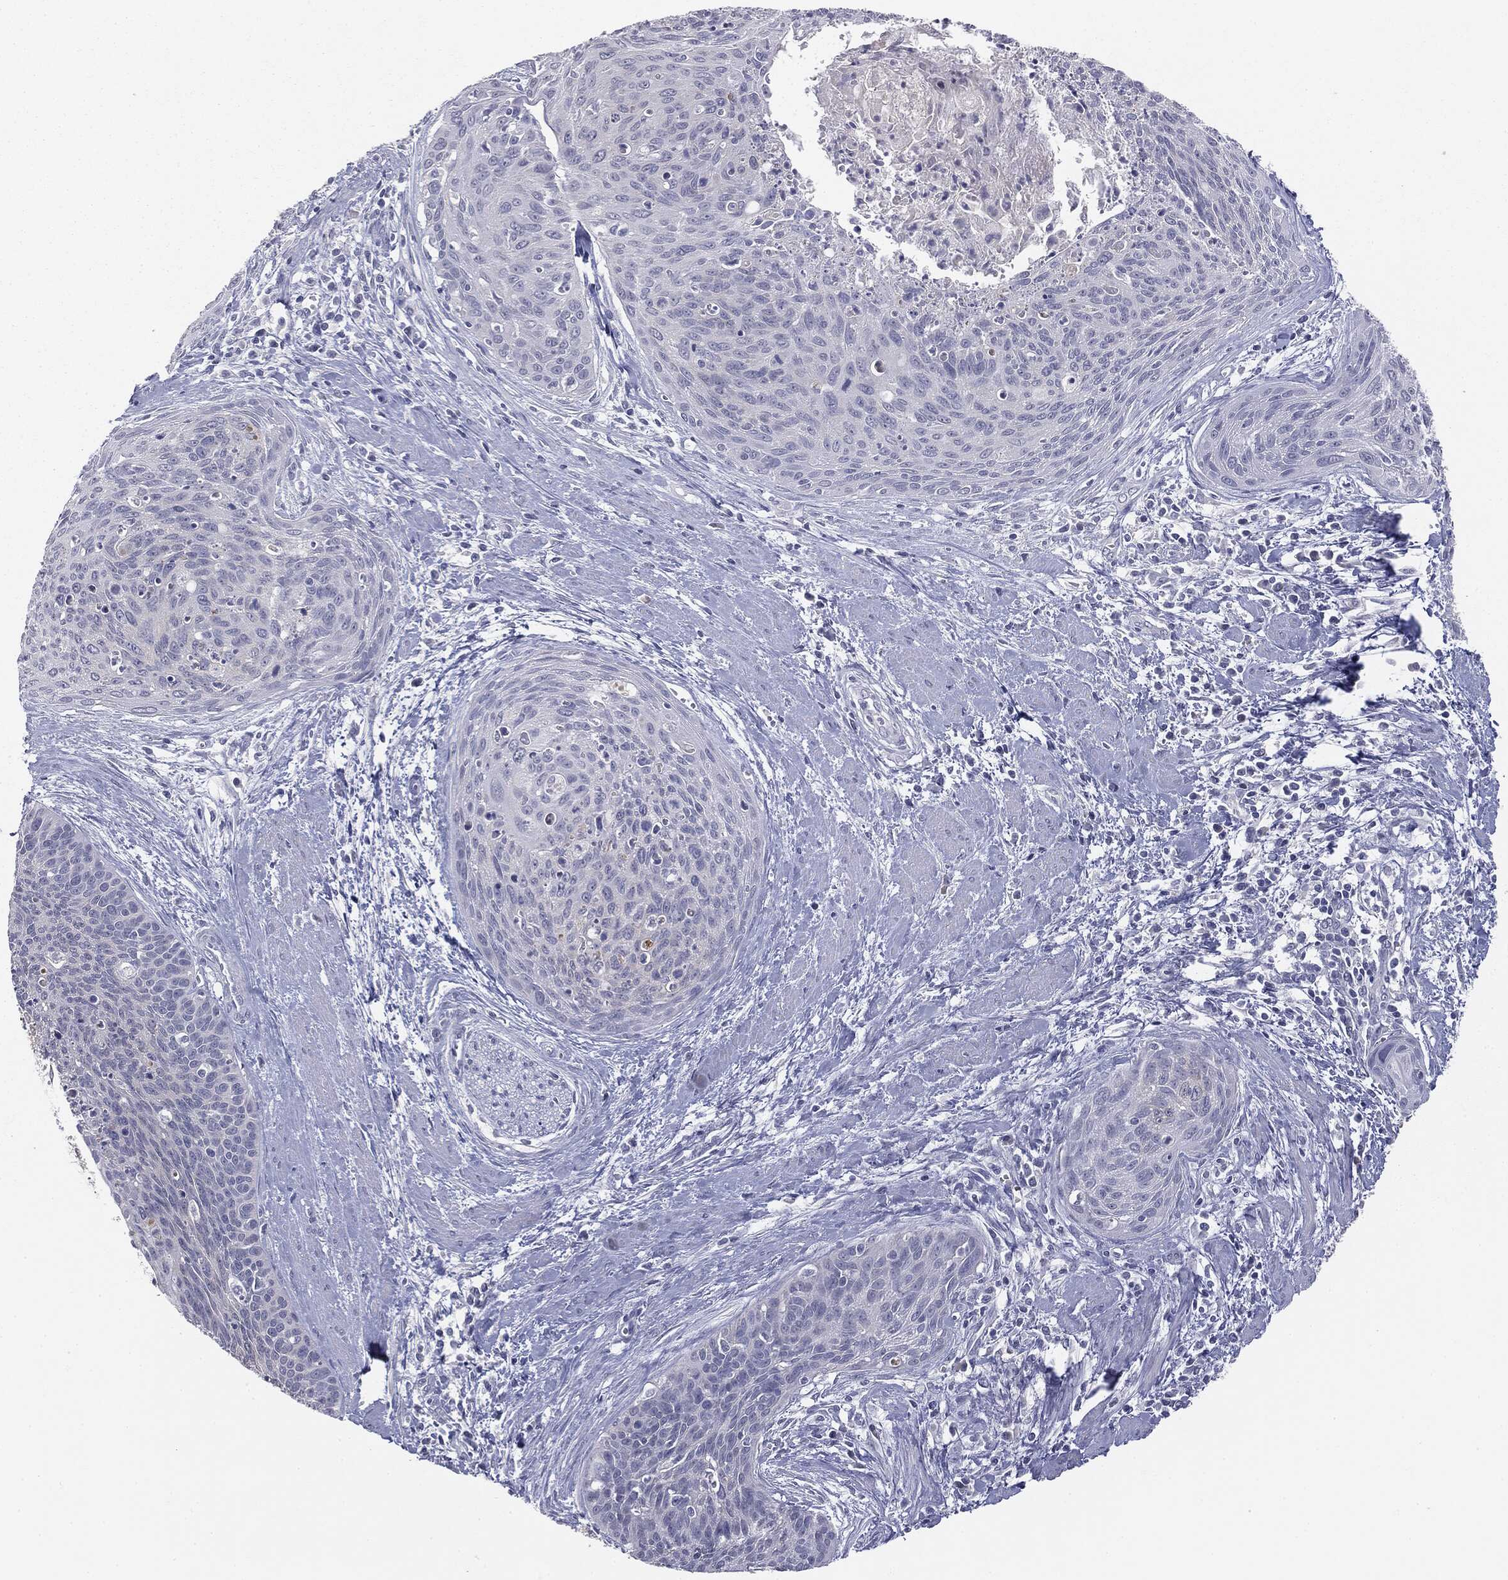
{"staining": {"intensity": "negative", "quantity": "none", "location": "none"}, "tissue": "cervical cancer", "cell_type": "Tumor cells", "image_type": "cancer", "snomed": [{"axis": "morphology", "description": "Squamous cell carcinoma, NOS"}, {"axis": "topography", "description": "Cervix"}], "caption": "A high-resolution micrograph shows immunohistochemistry (IHC) staining of cervical cancer, which reveals no significant positivity in tumor cells.", "gene": "MUC1", "patient": {"sex": "female", "age": 55}}